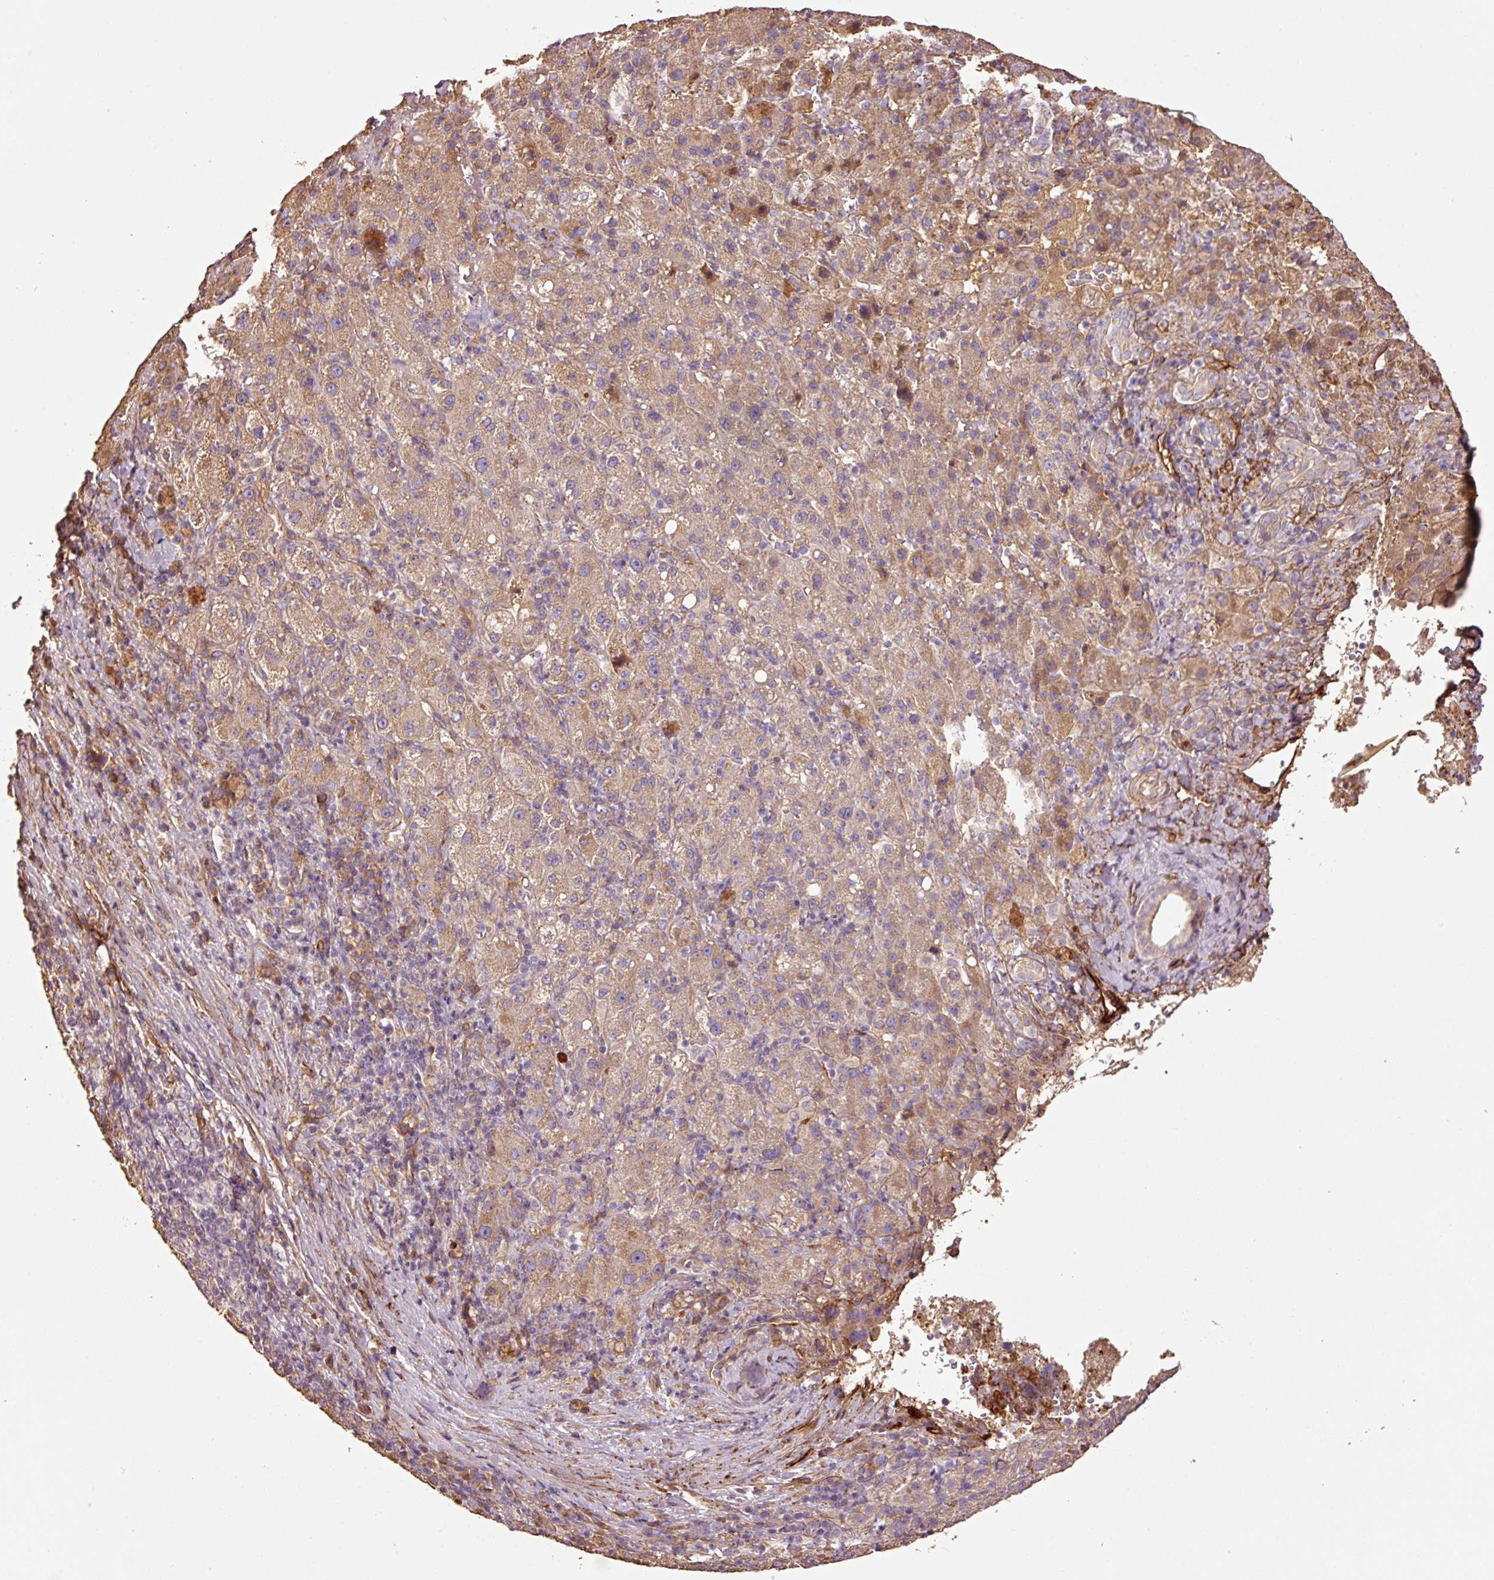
{"staining": {"intensity": "moderate", "quantity": "25%-75%", "location": "cytoplasmic/membranous"}, "tissue": "liver cancer", "cell_type": "Tumor cells", "image_type": "cancer", "snomed": [{"axis": "morphology", "description": "Carcinoma, Hepatocellular, NOS"}, {"axis": "topography", "description": "Liver"}], "caption": "This is an image of immunohistochemistry (IHC) staining of liver cancer (hepatocellular carcinoma), which shows moderate expression in the cytoplasmic/membranous of tumor cells.", "gene": "NID2", "patient": {"sex": "female", "age": 58}}